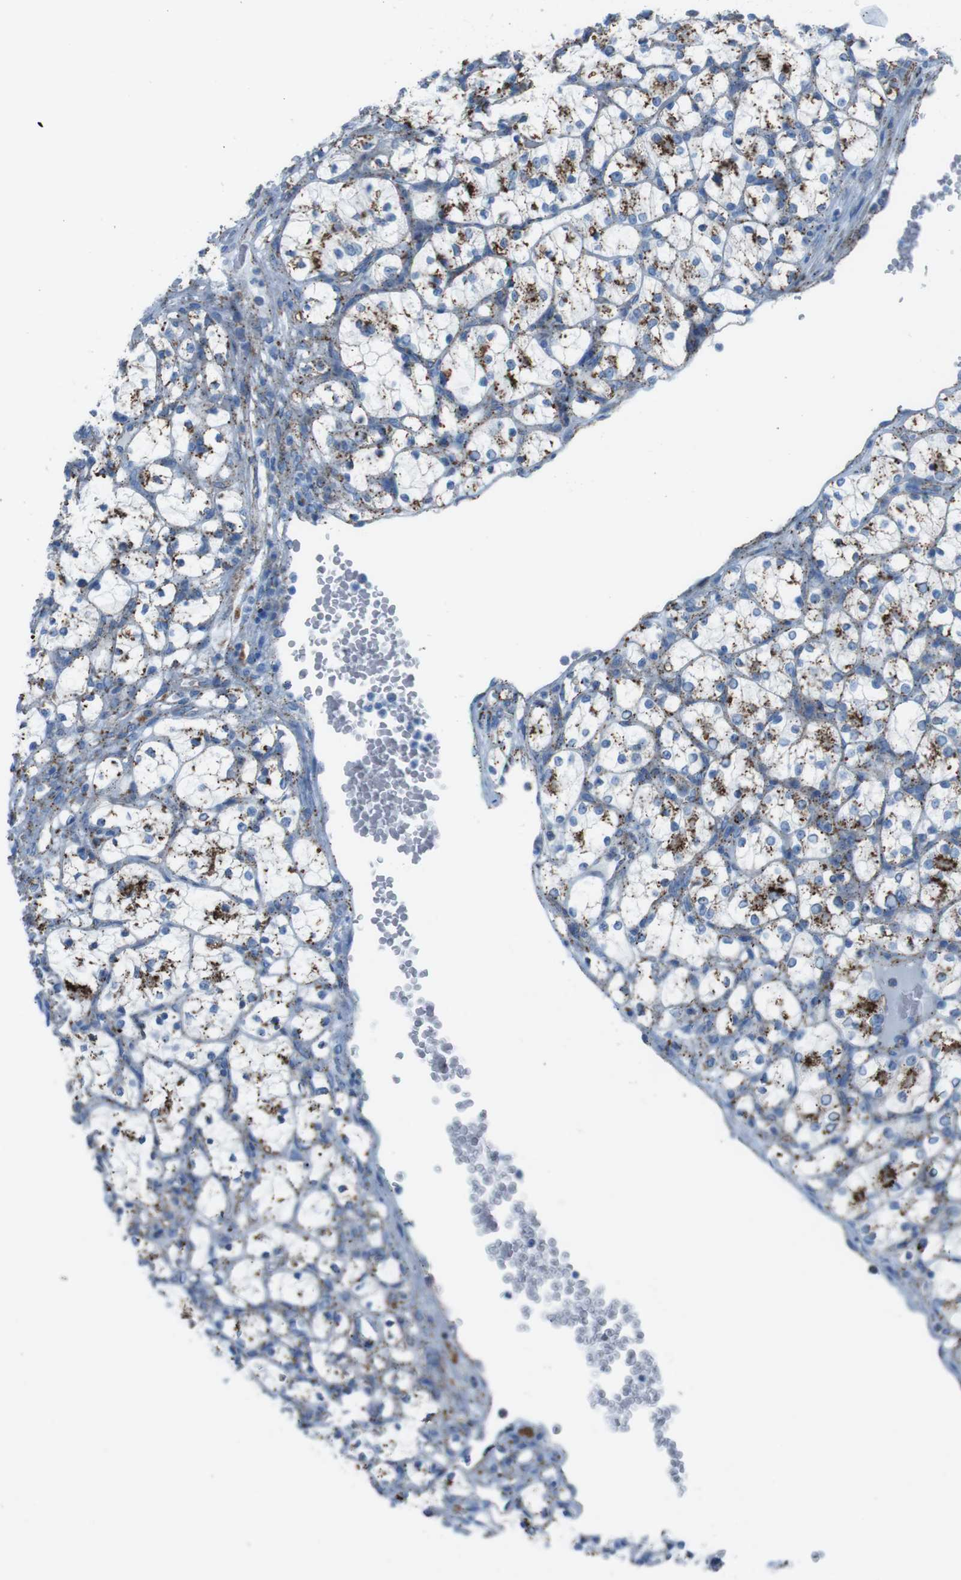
{"staining": {"intensity": "moderate", "quantity": "25%-75%", "location": "cytoplasmic/membranous"}, "tissue": "renal cancer", "cell_type": "Tumor cells", "image_type": "cancer", "snomed": [{"axis": "morphology", "description": "Adenocarcinoma, NOS"}, {"axis": "topography", "description": "Kidney"}], "caption": "High-magnification brightfield microscopy of renal cancer stained with DAB (brown) and counterstained with hematoxylin (blue). tumor cells exhibit moderate cytoplasmic/membranous expression is identified in about25%-75% of cells.", "gene": "SCARB2", "patient": {"sex": "female", "age": 69}}